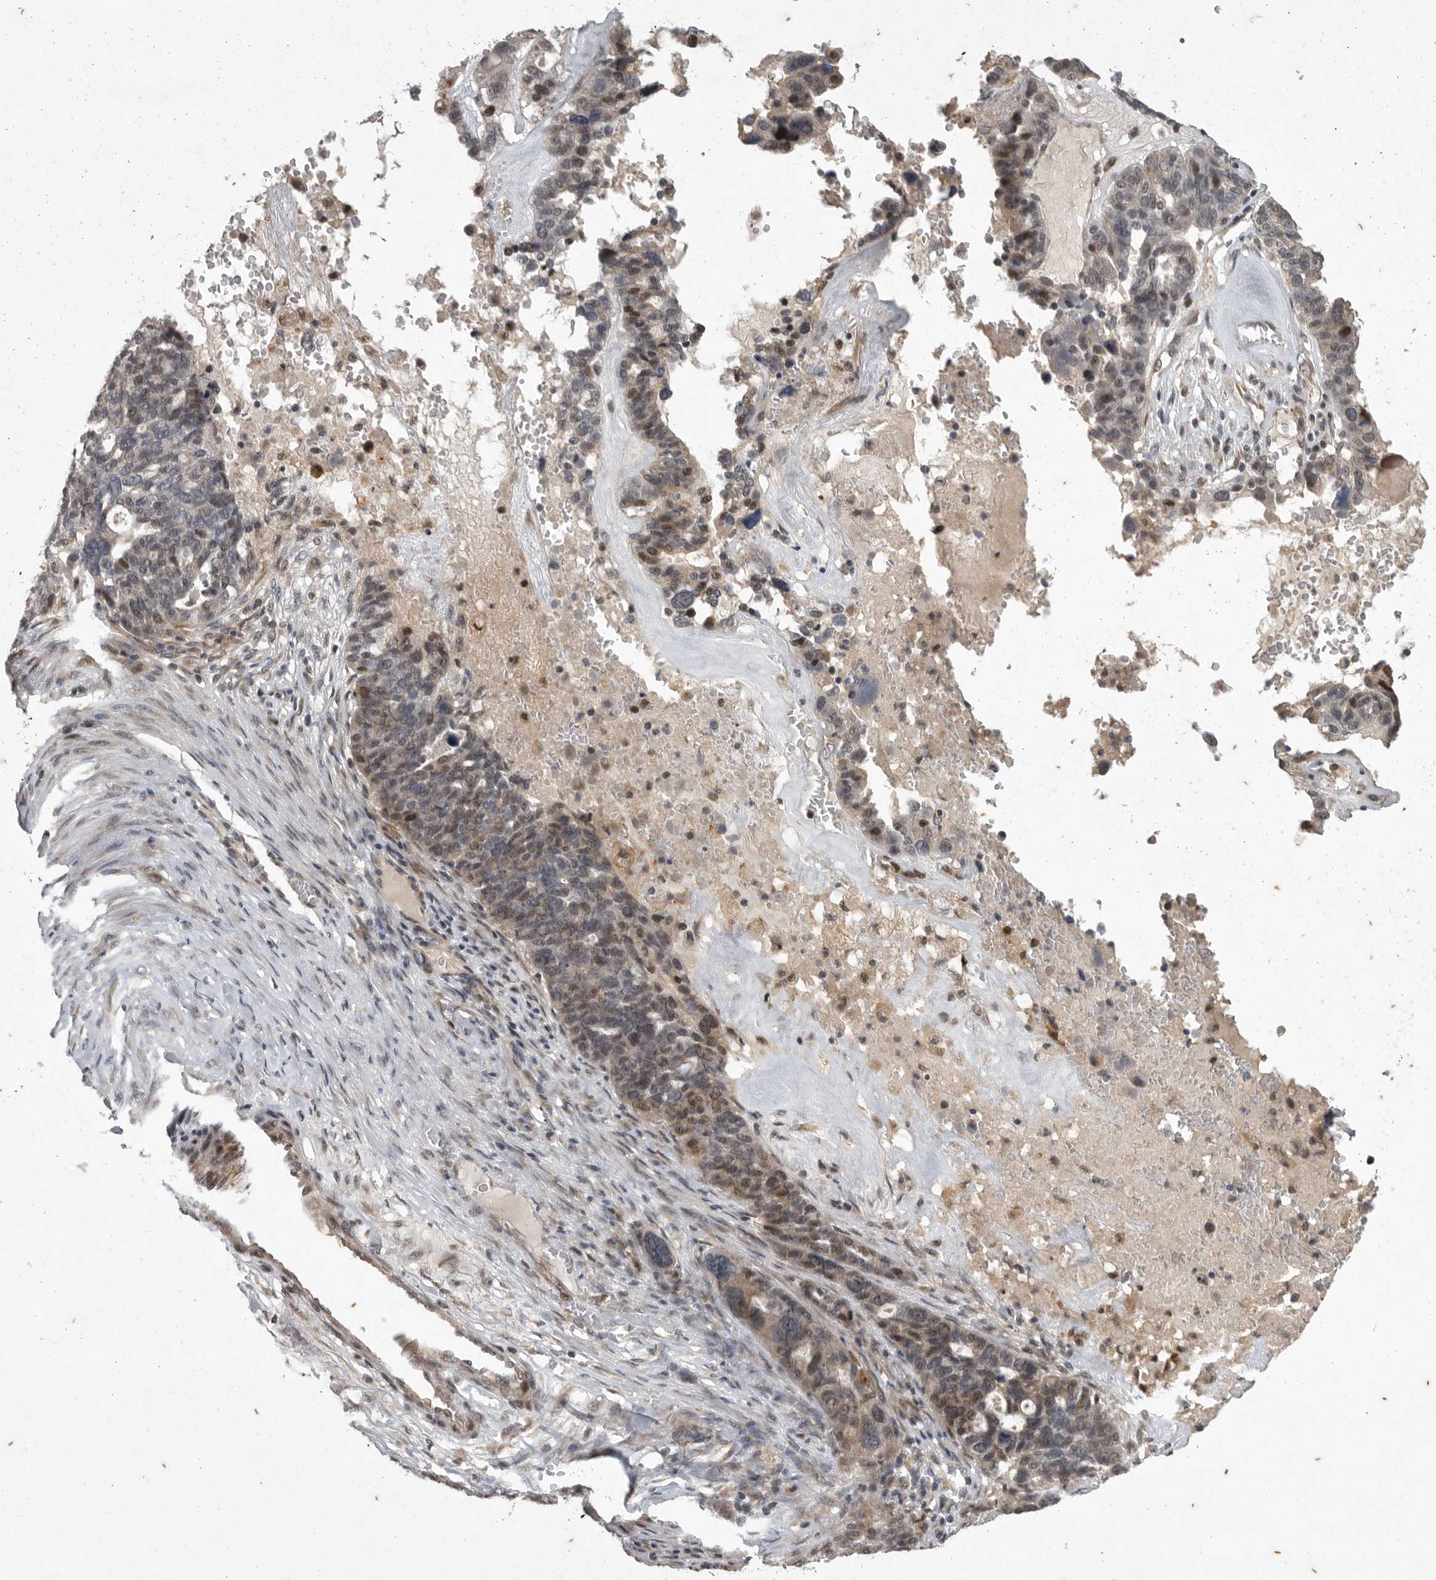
{"staining": {"intensity": "moderate", "quantity": "<25%", "location": "nuclear"}, "tissue": "ovarian cancer", "cell_type": "Tumor cells", "image_type": "cancer", "snomed": [{"axis": "morphology", "description": "Cystadenocarcinoma, serous, NOS"}, {"axis": "topography", "description": "Ovary"}], "caption": "Immunohistochemistry (DAB (3,3'-diaminobenzidine)) staining of human ovarian cancer (serous cystadenocarcinoma) demonstrates moderate nuclear protein positivity in approximately <25% of tumor cells.", "gene": "MAN2A1", "patient": {"sex": "female", "age": 59}}